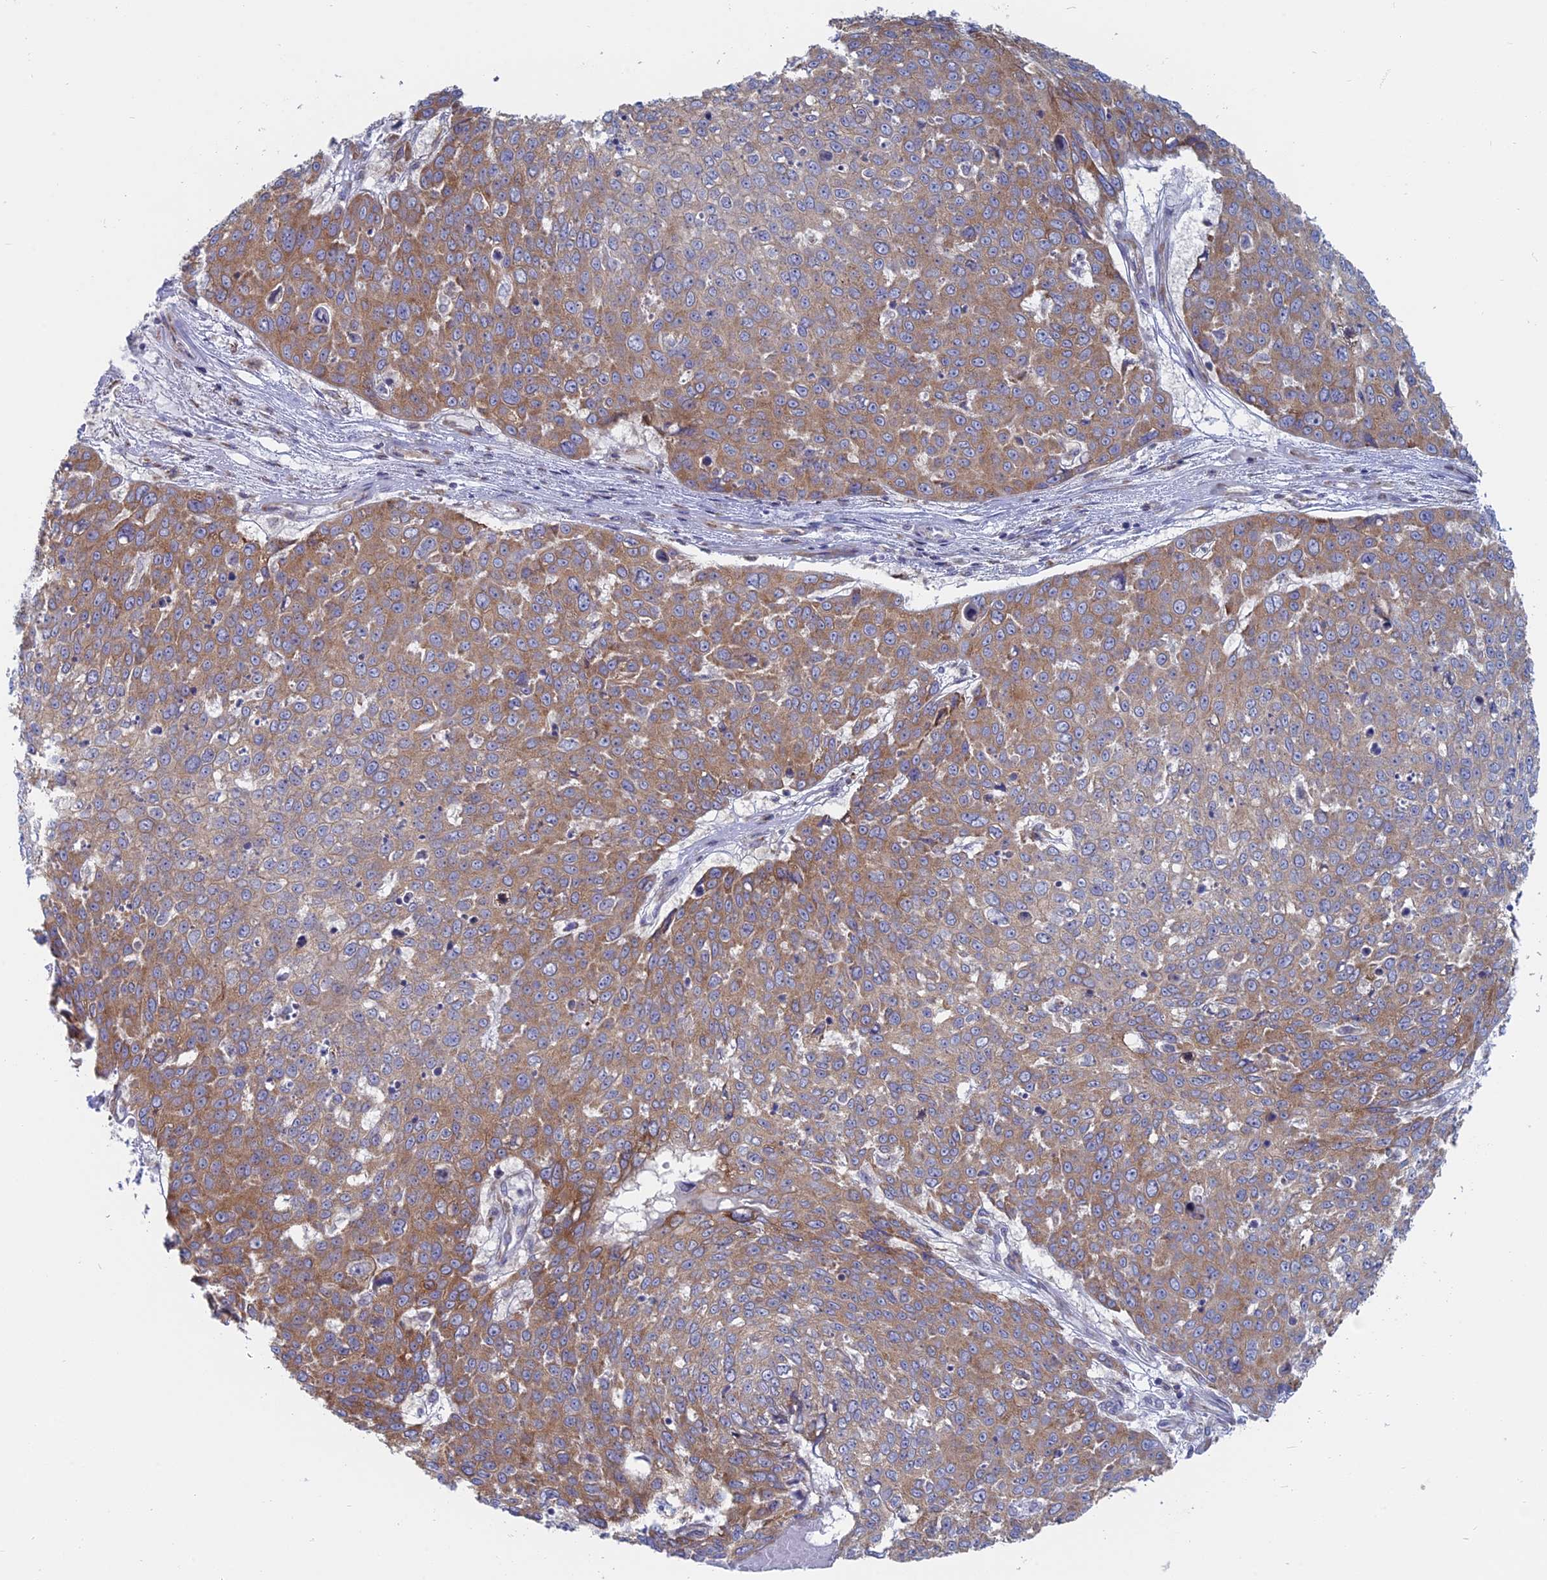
{"staining": {"intensity": "moderate", "quantity": ">75%", "location": "cytoplasmic/membranous"}, "tissue": "skin cancer", "cell_type": "Tumor cells", "image_type": "cancer", "snomed": [{"axis": "morphology", "description": "Squamous cell carcinoma, NOS"}, {"axis": "topography", "description": "Skin"}], "caption": "Immunohistochemistry (IHC) micrograph of skin cancer stained for a protein (brown), which demonstrates medium levels of moderate cytoplasmic/membranous staining in approximately >75% of tumor cells.", "gene": "TBC1D30", "patient": {"sex": "male", "age": 71}}